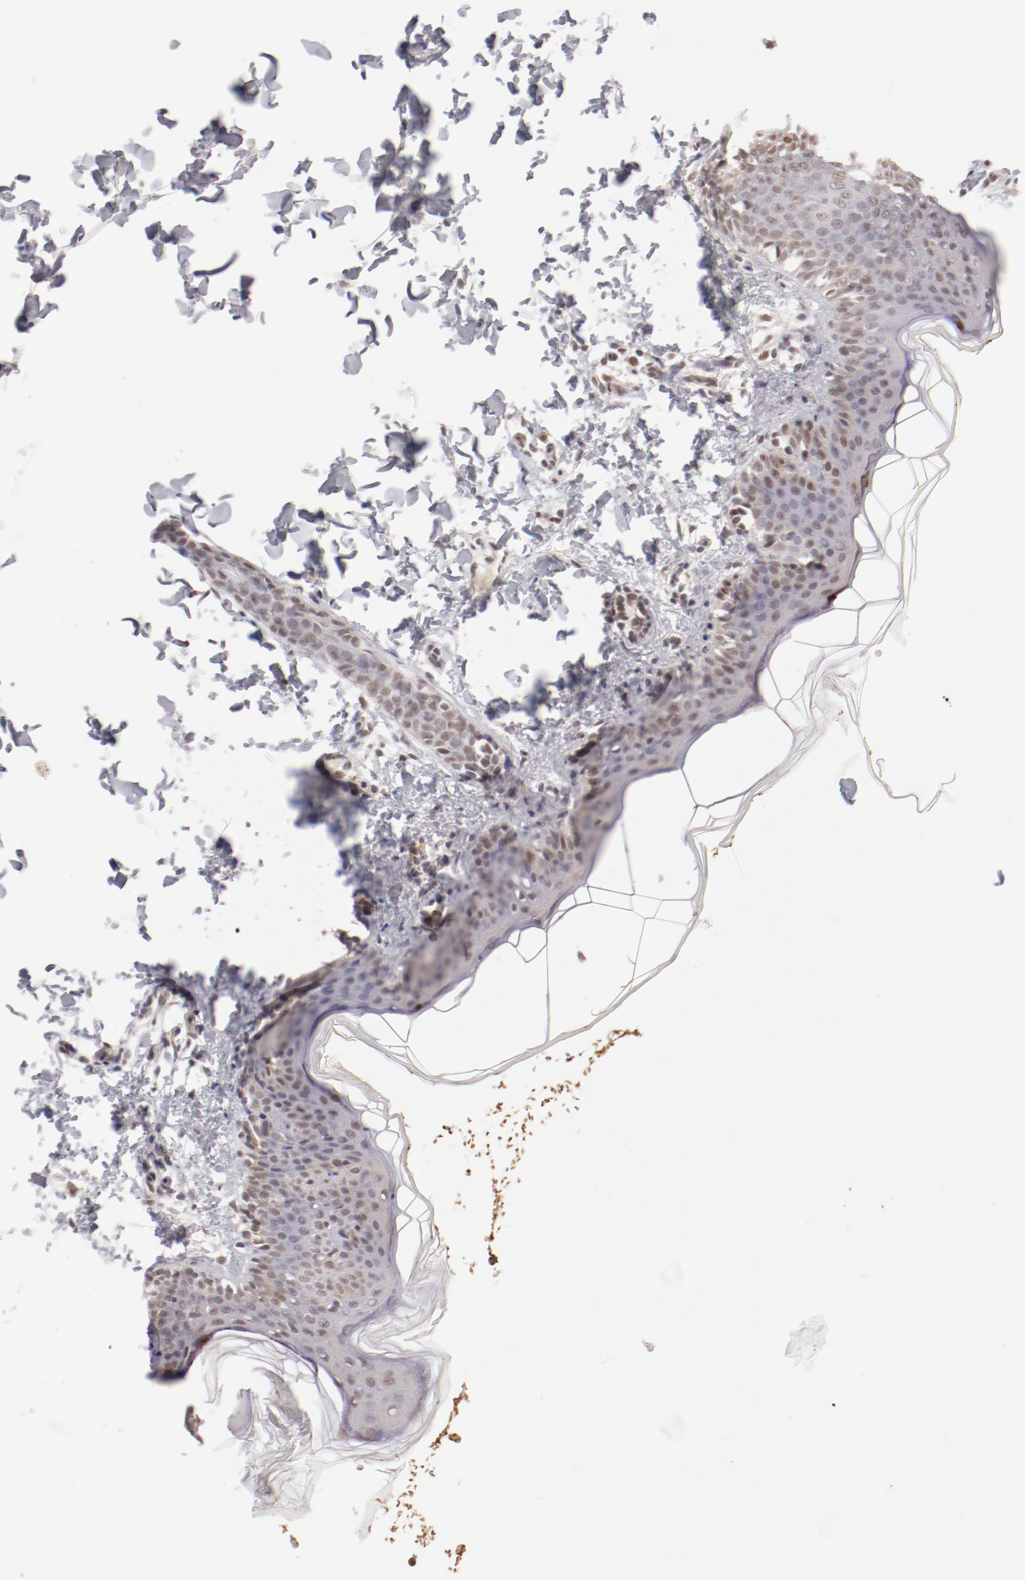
{"staining": {"intensity": "weak", "quantity": "25%-75%", "location": "nuclear"}, "tissue": "skin", "cell_type": "Fibroblasts", "image_type": "normal", "snomed": [{"axis": "morphology", "description": "Normal tissue, NOS"}, {"axis": "topography", "description": "Skin"}], "caption": "Approximately 25%-75% of fibroblasts in normal skin reveal weak nuclear protein staining as visualized by brown immunohistochemical staining.", "gene": "NFE2", "patient": {"sex": "female", "age": 4}}